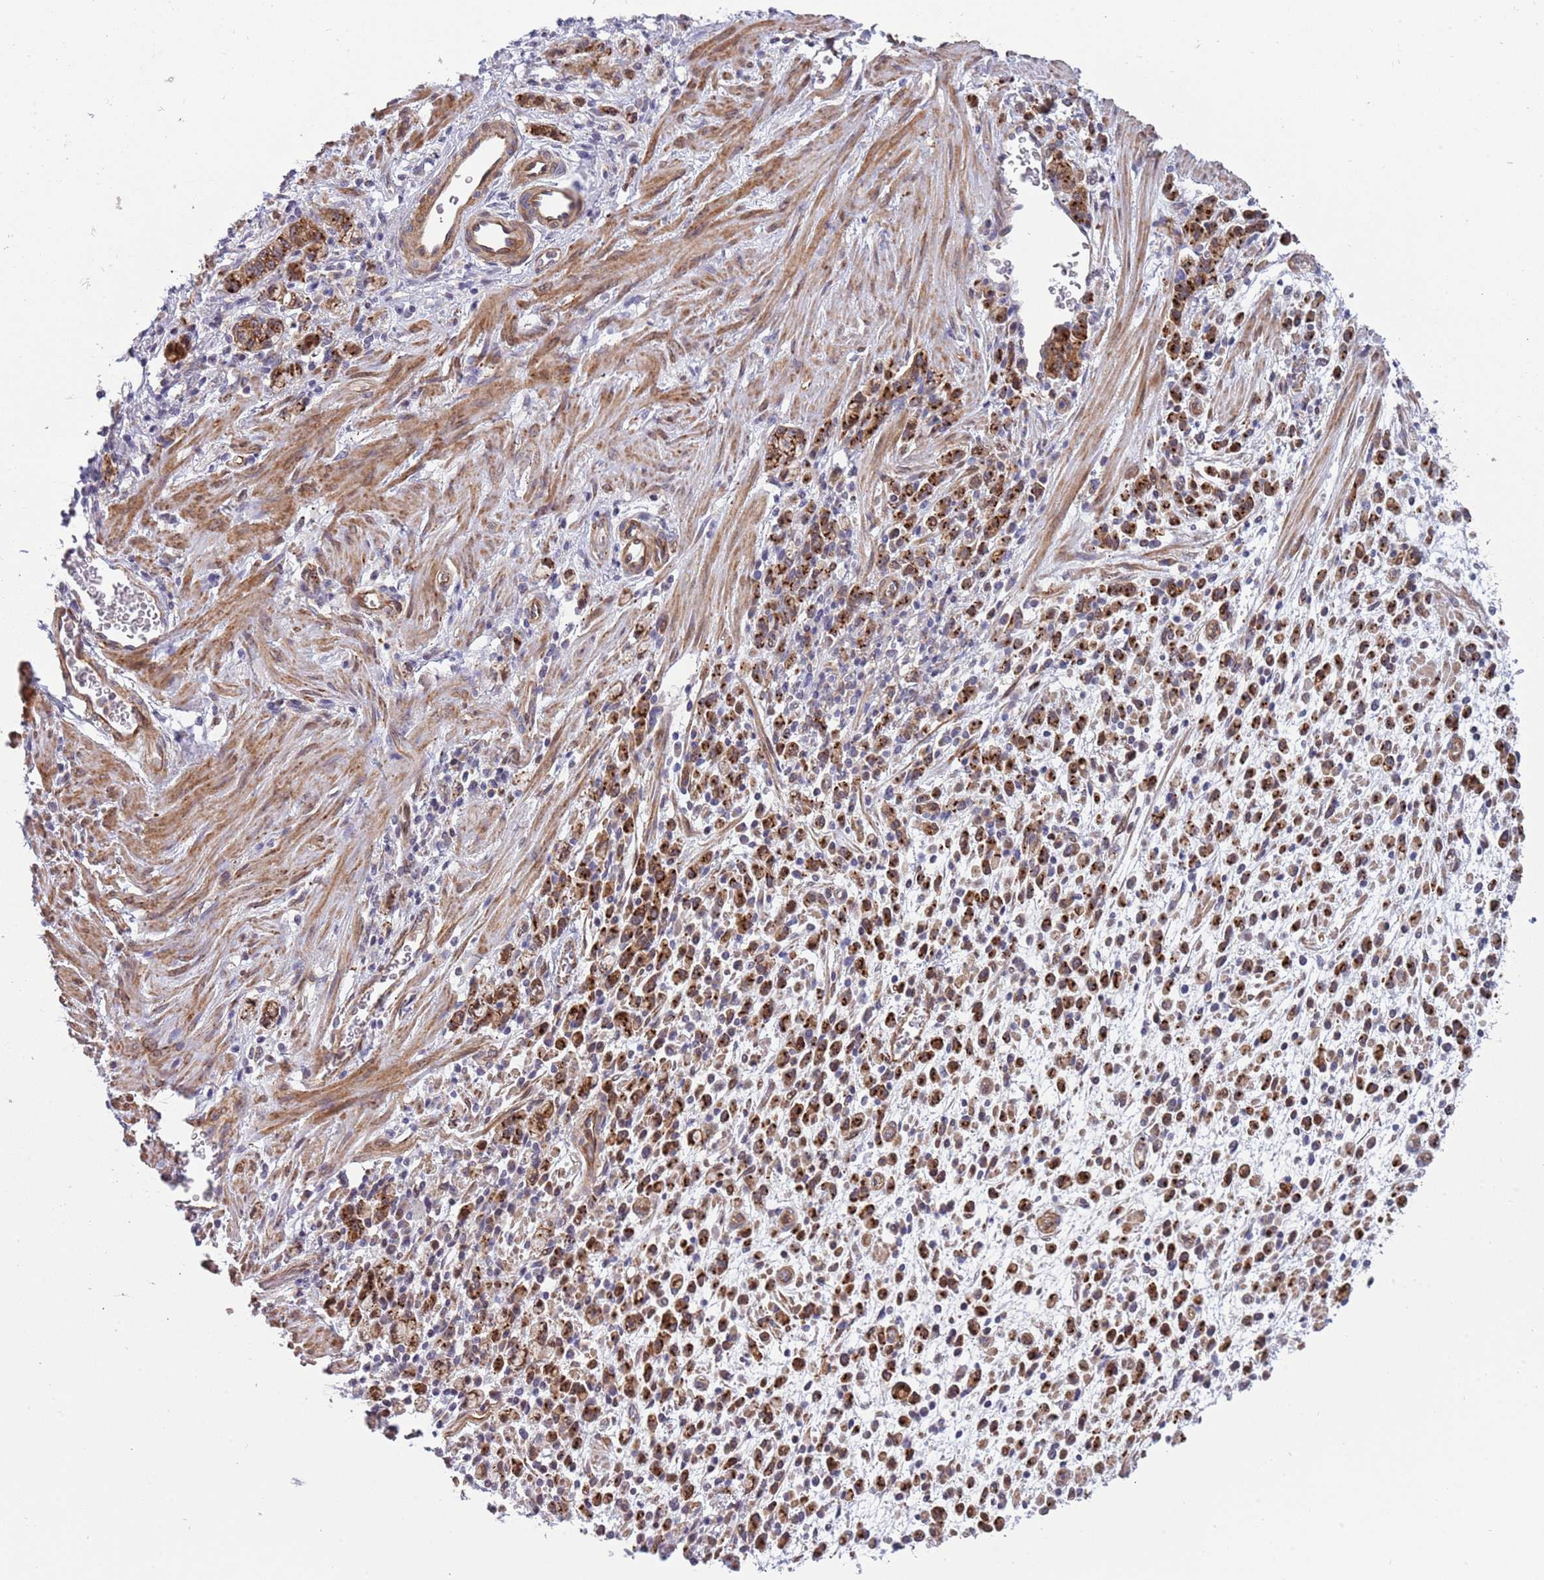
{"staining": {"intensity": "strong", "quantity": ">75%", "location": "cytoplasmic/membranous"}, "tissue": "stomach cancer", "cell_type": "Tumor cells", "image_type": "cancer", "snomed": [{"axis": "morphology", "description": "Adenocarcinoma, NOS"}, {"axis": "topography", "description": "Stomach"}], "caption": "IHC micrograph of stomach cancer (adenocarcinoma) stained for a protein (brown), which reveals high levels of strong cytoplasmic/membranous staining in about >75% of tumor cells.", "gene": "ITGB6", "patient": {"sex": "male", "age": 77}}